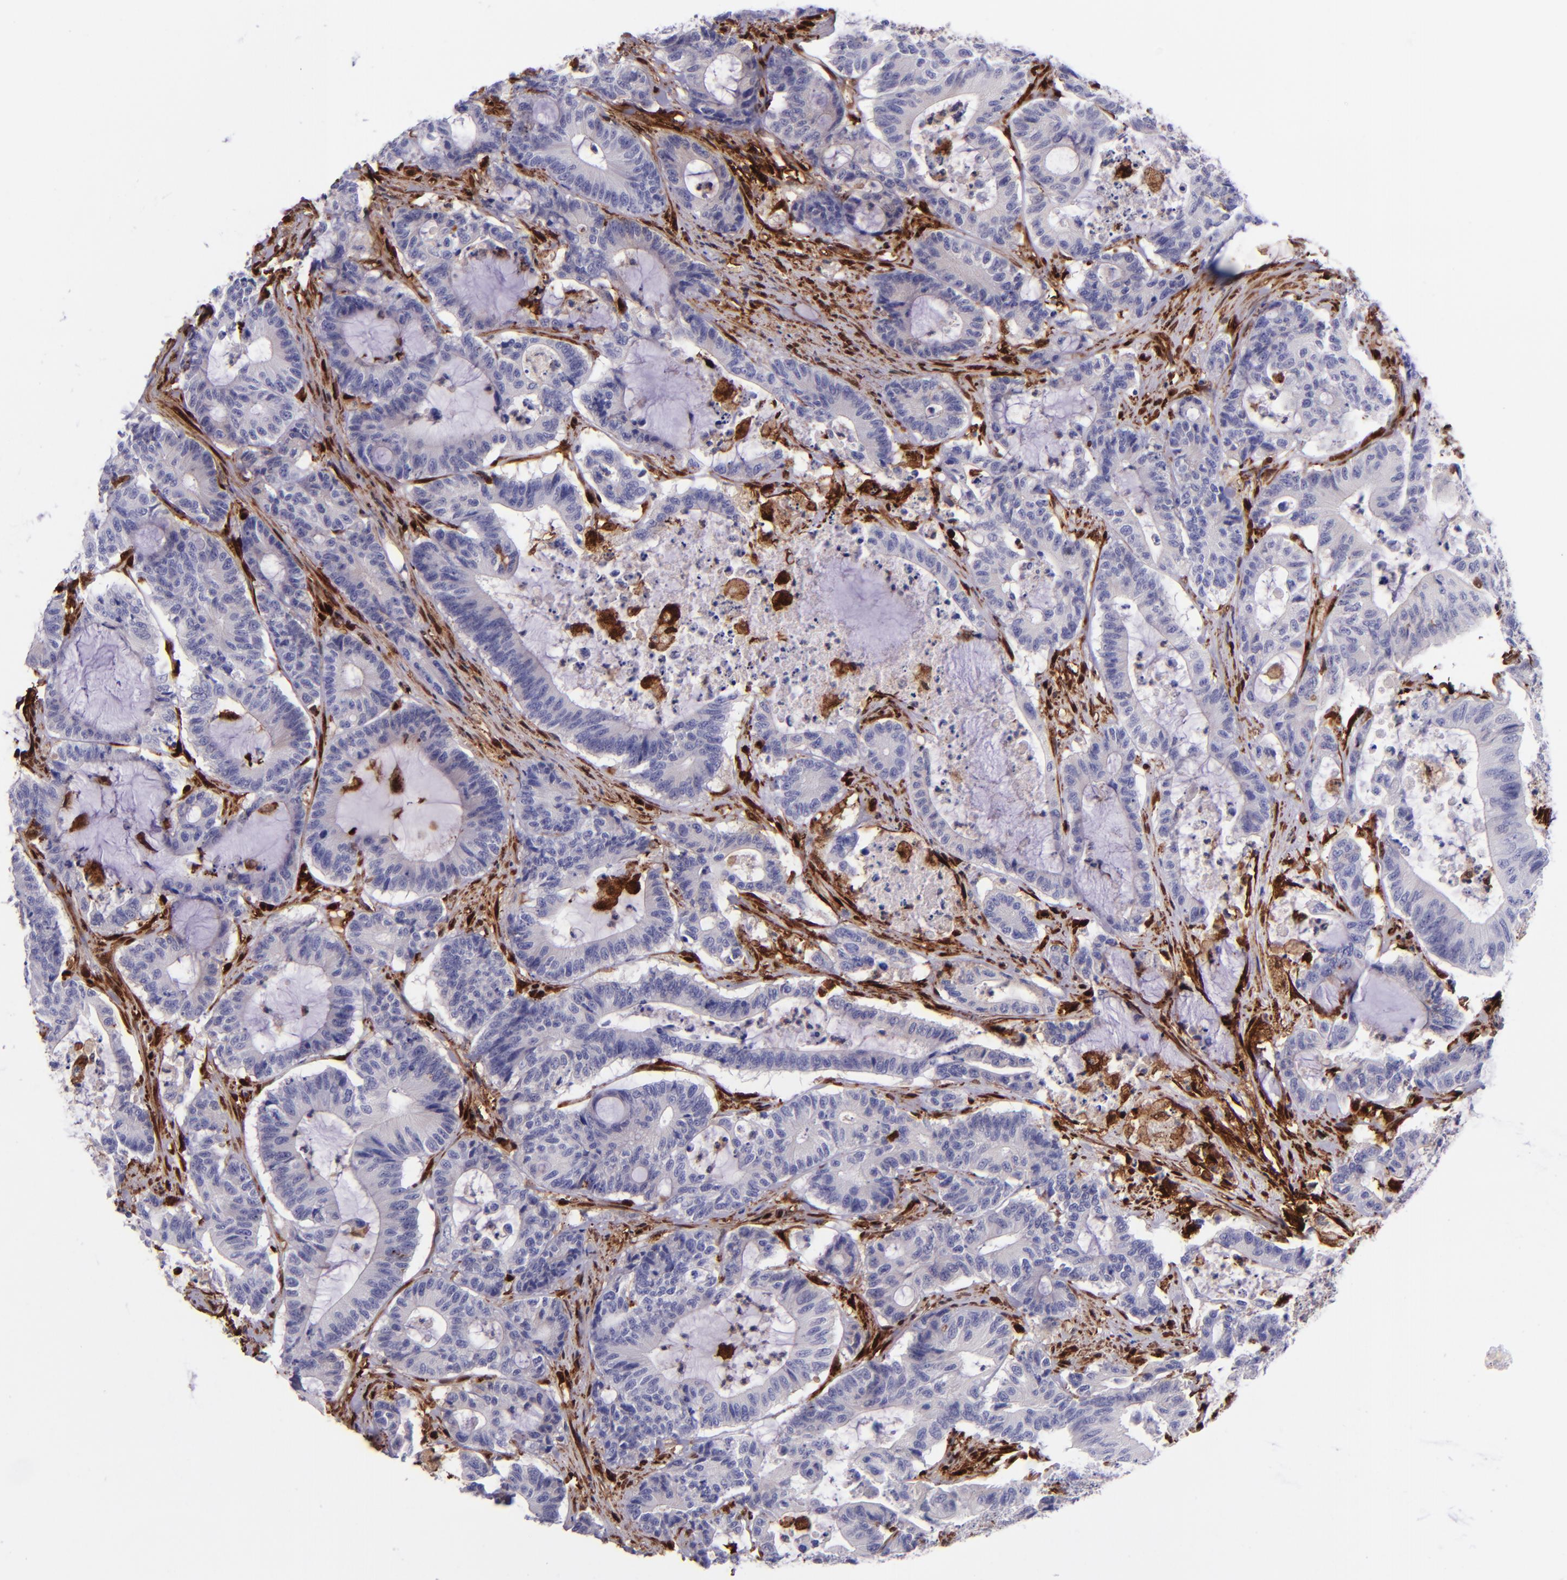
{"staining": {"intensity": "negative", "quantity": "none", "location": "none"}, "tissue": "colorectal cancer", "cell_type": "Tumor cells", "image_type": "cancer", "snomed": [{"axis": "morphology", "description": "Adenocarcinoma, NOS"}, {"axis": "topography", "description": "Colon"}], "caption": "This is an IHC image of human adenocarcinoma (colorectal). There is no positivity in tumor cells.", "gene": "LGALS1", "patient": {"sex": "female", "age": 84}}